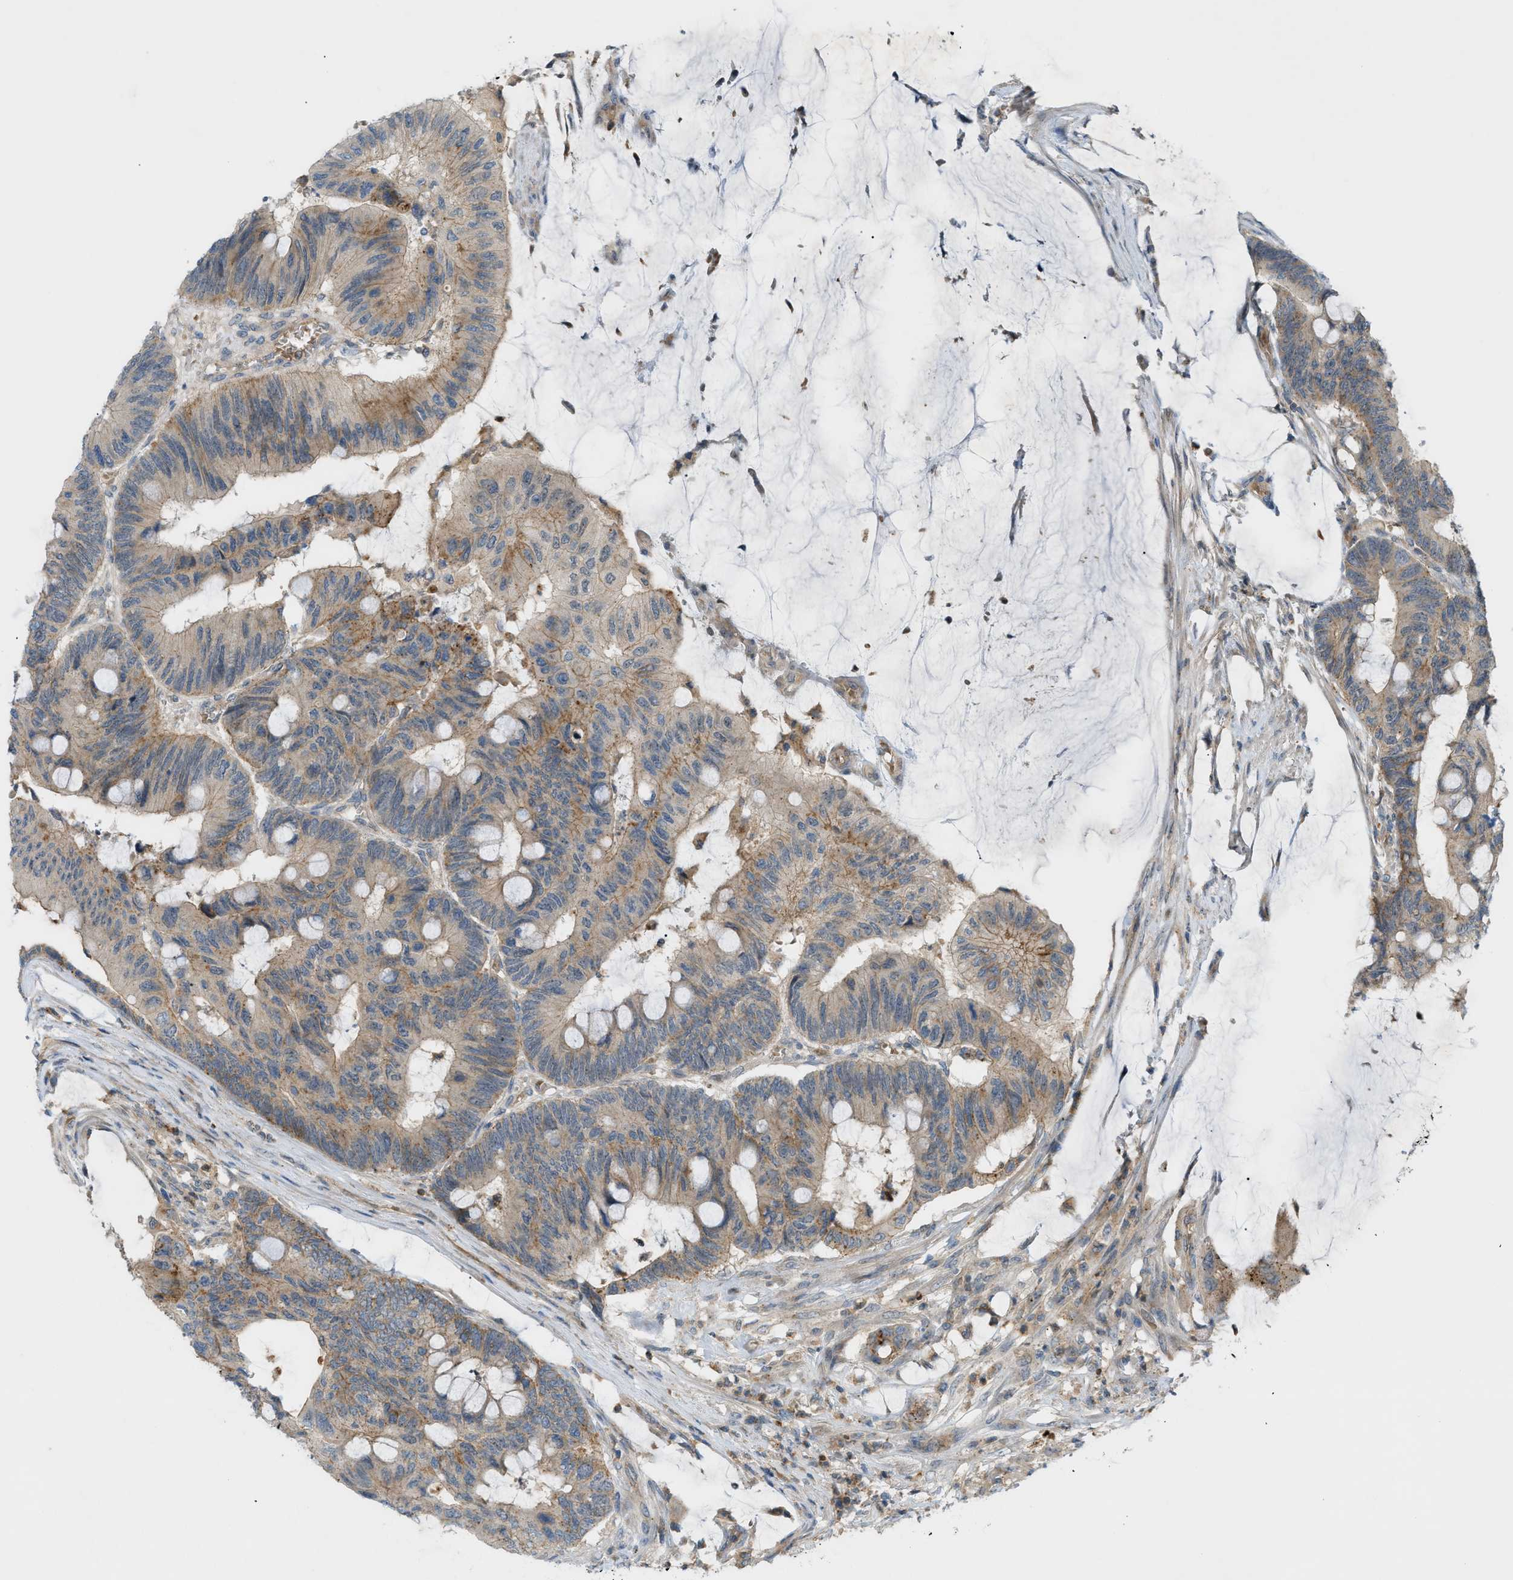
{"staining": {"intensity": "moderate", "quantity": ">75%", "location": "cytoplasmic/membranous"}, "tissue": "colorectal cancer", "cell_type": "Tumor cells", "image_type": "cancer", "snomed": [{"axis": "morphology", "description": "Normal tissue, NOS"}, {"axis": "morphology", "description": "Adenocarcinoma, NOS"}, {"axis": "topography", "description": "Rectum"}], "caption": "About >75% of tumor cells in human colorectal cancer (adenocarcinoma) reveal moderate cytoplasmic/membranous protein positivity as visualized by brown immunohistochemical staining.", "gene": "GRK6", "patient": {"sex": "male", "age": 92}}